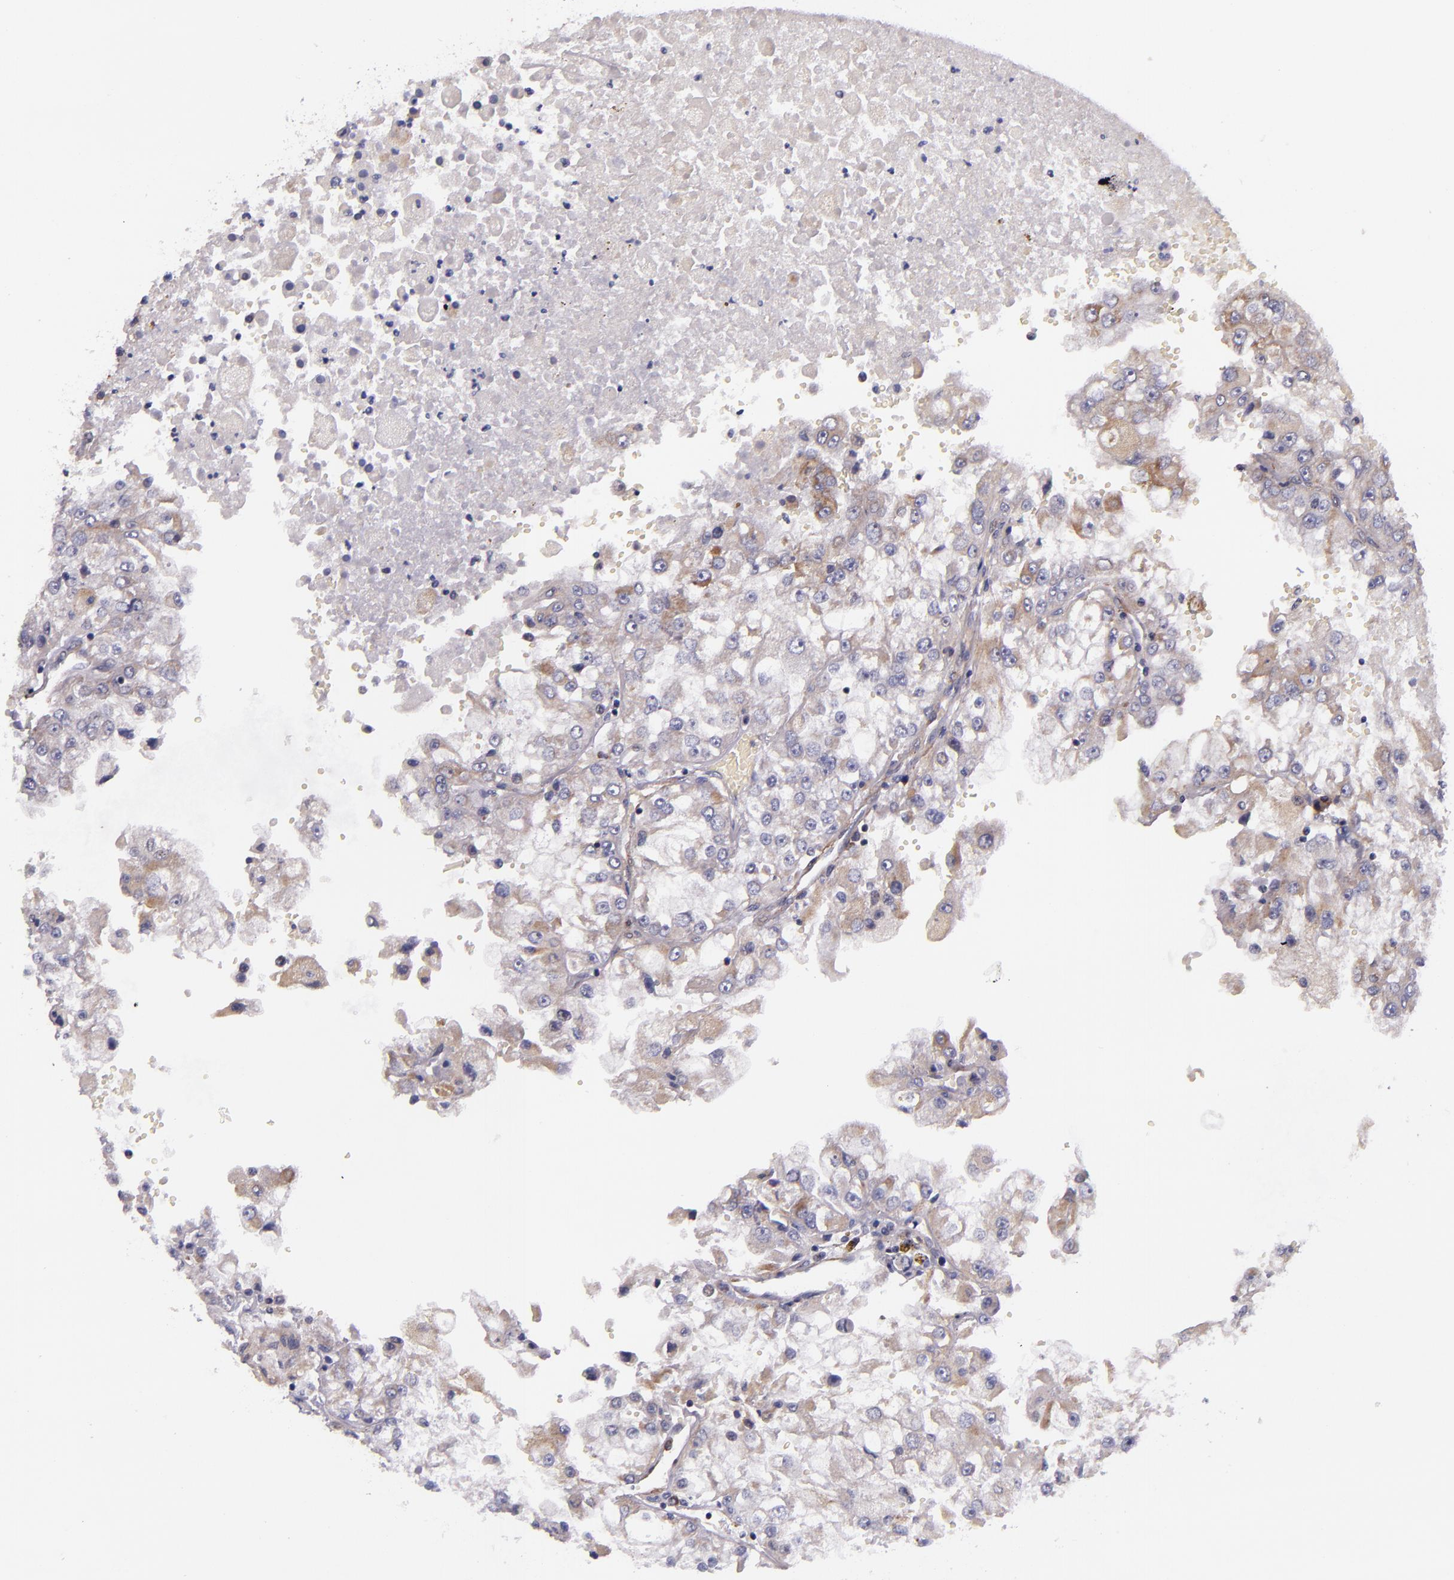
{"staining": {"intensity": "negative", "quantity": "none", "location": "none"}, "tissue": "renal cancer", "cell_type": "Tumor cells", "image_type": "cancer", "snomed": [{"axis": "morphology", "description": "Adenocarcinoma, NOS"}, {"axis": "topography", "description": "Kidney"}], "caption": "A histopathology image of human renal adenocarcinoma is negative for staining in tumor cells.", "gene": "IDH3G", "patient": {"sex": "female", "age": 83}}